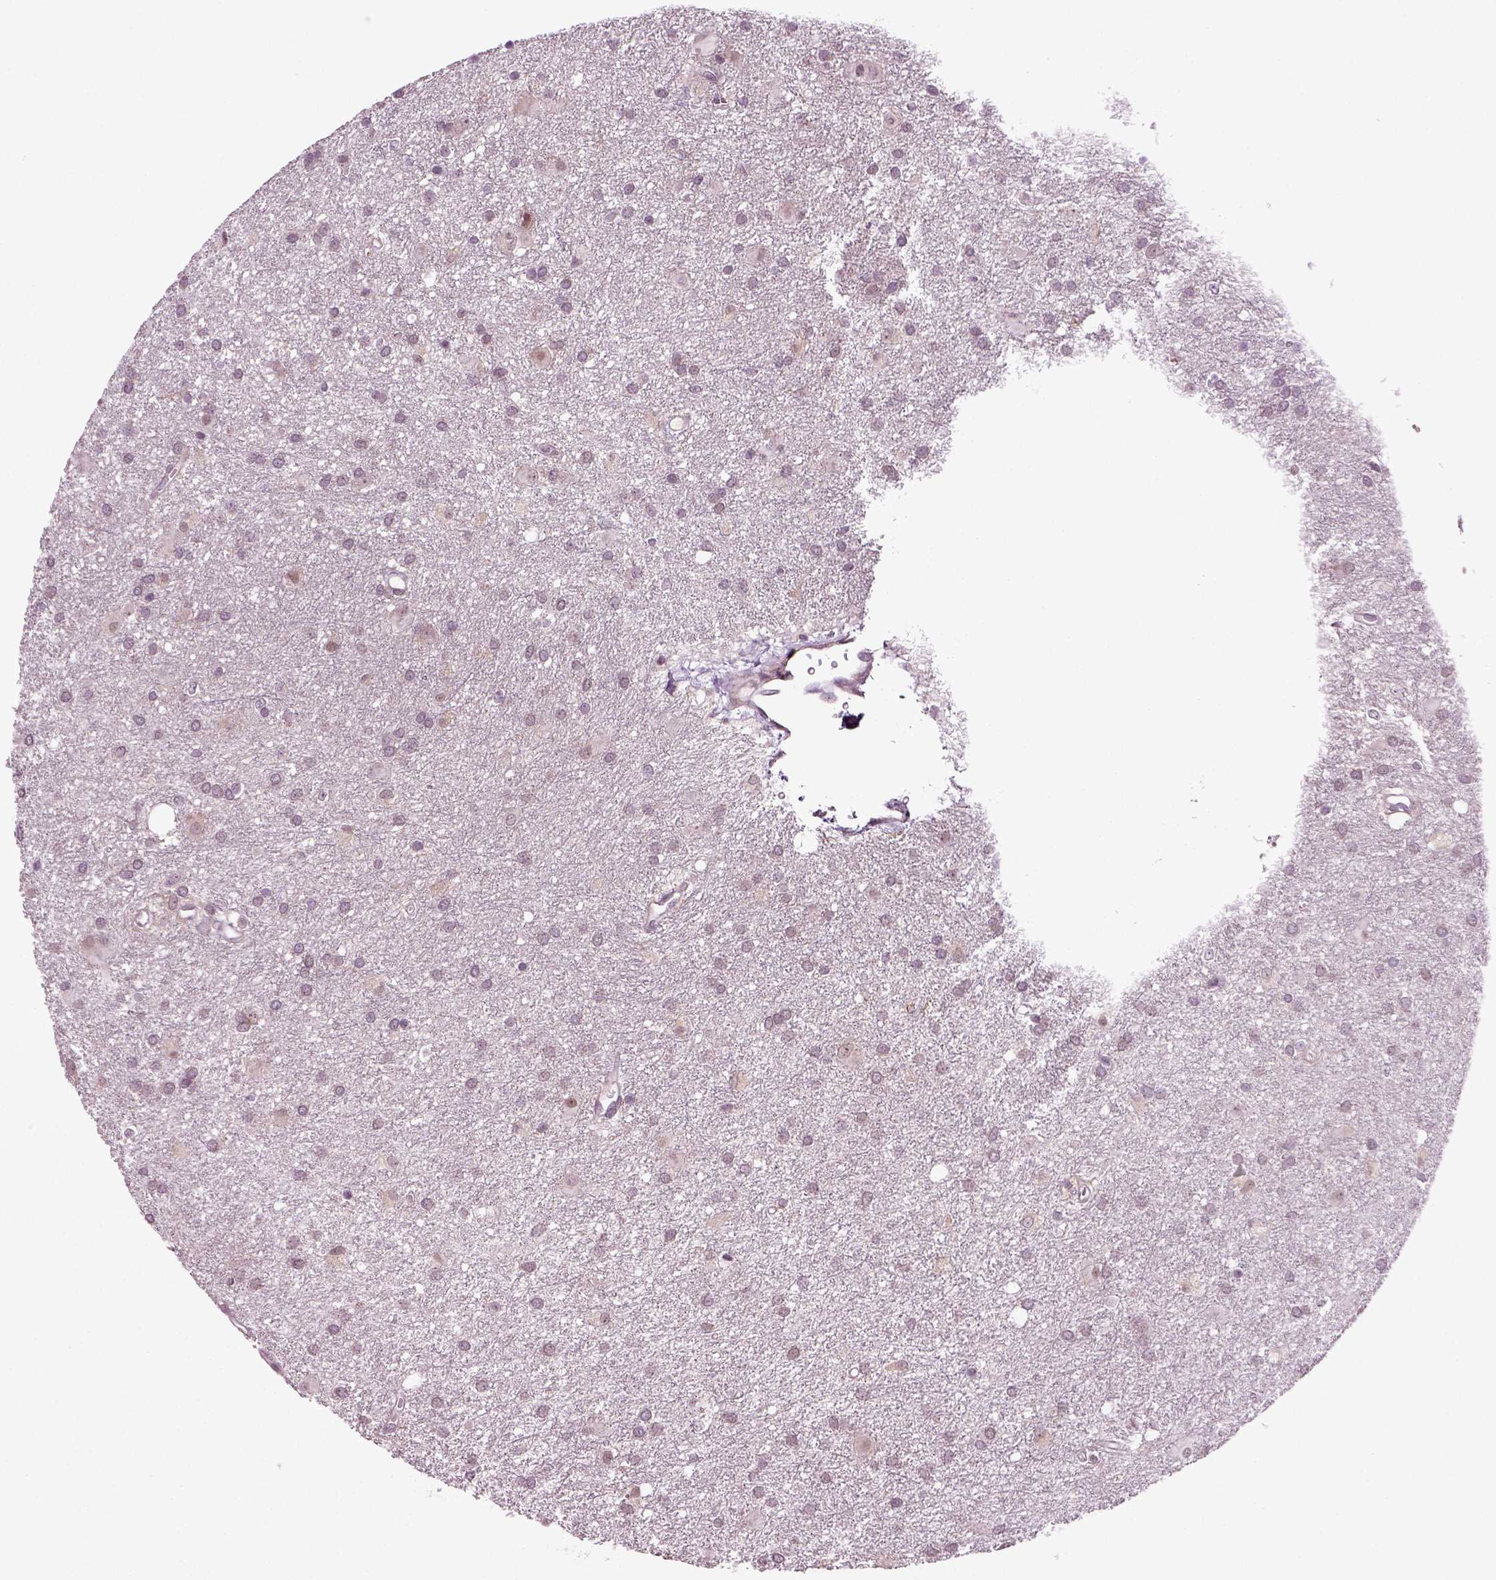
{"staining": {"intensity": "negative", "quantity": "none", "location": "none"}, "tissue": "glioma", "cell_type": "Tumor cells", "image_type": "cancer", "snomed": [{"axis": "morphology", "description": "Glioma, malignant, Low grade"}, {"axis": "topography", "description": "Brain"}], "caption": "Protein analysis of glioma displays no significant expression in tumor cells.", "gene": "KNSTRN", "patient": {"sex": "male", "age": 58}}